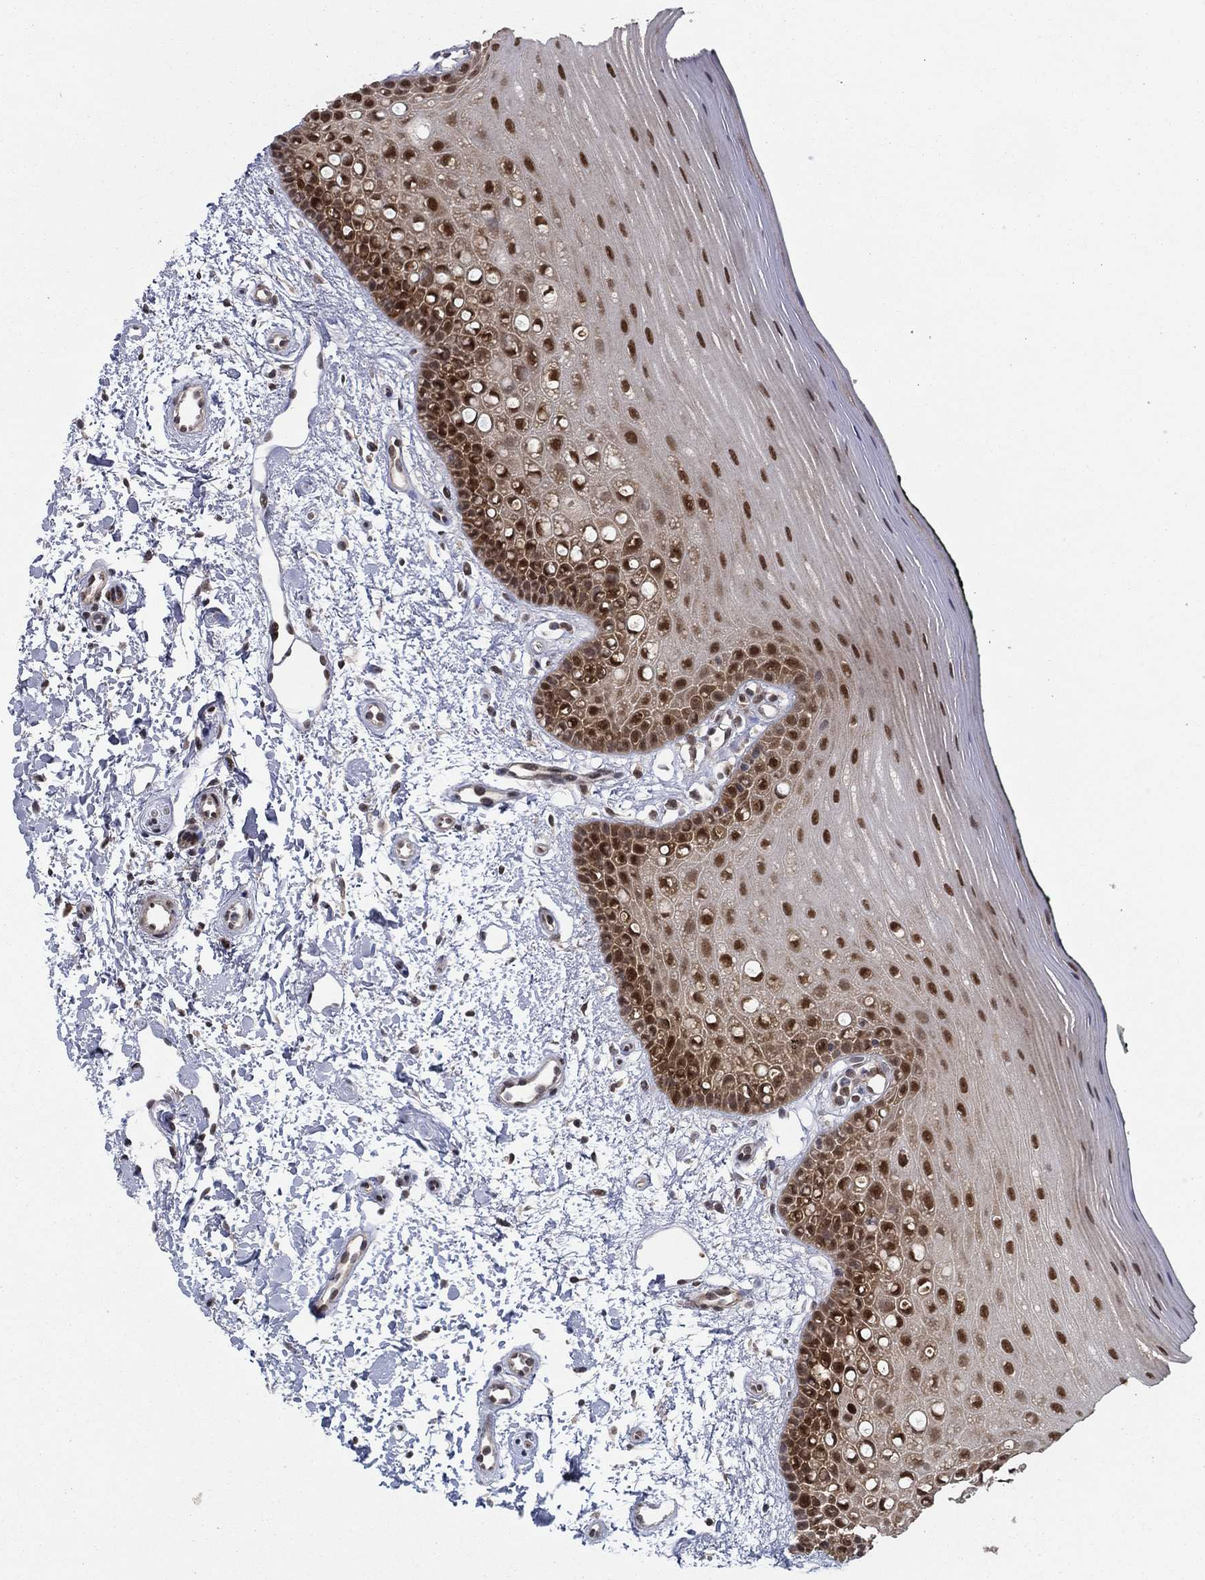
{"staining": {"intensity": "strong", "quantity": "25%-75%", "location": "nuclear"}, "tissue": "oral mucosa", "cell_type": "Squamous epithelial cells", "image_type": "normal", "snomed": [{"axis": "morphology", "description": "Normal tissue, NOS"}, {"axis": "topography", "description": "Oral tissue"}], "caption": "An immunohistochemistry (IHC) histopathology image of benign tissue is shown. Protein staining in brown labels strong nuclear positivity in oral mucosa within squamous epithelial cells.", "gene": "FKBP4", "patient": {"sex": "female", "age": 78}}